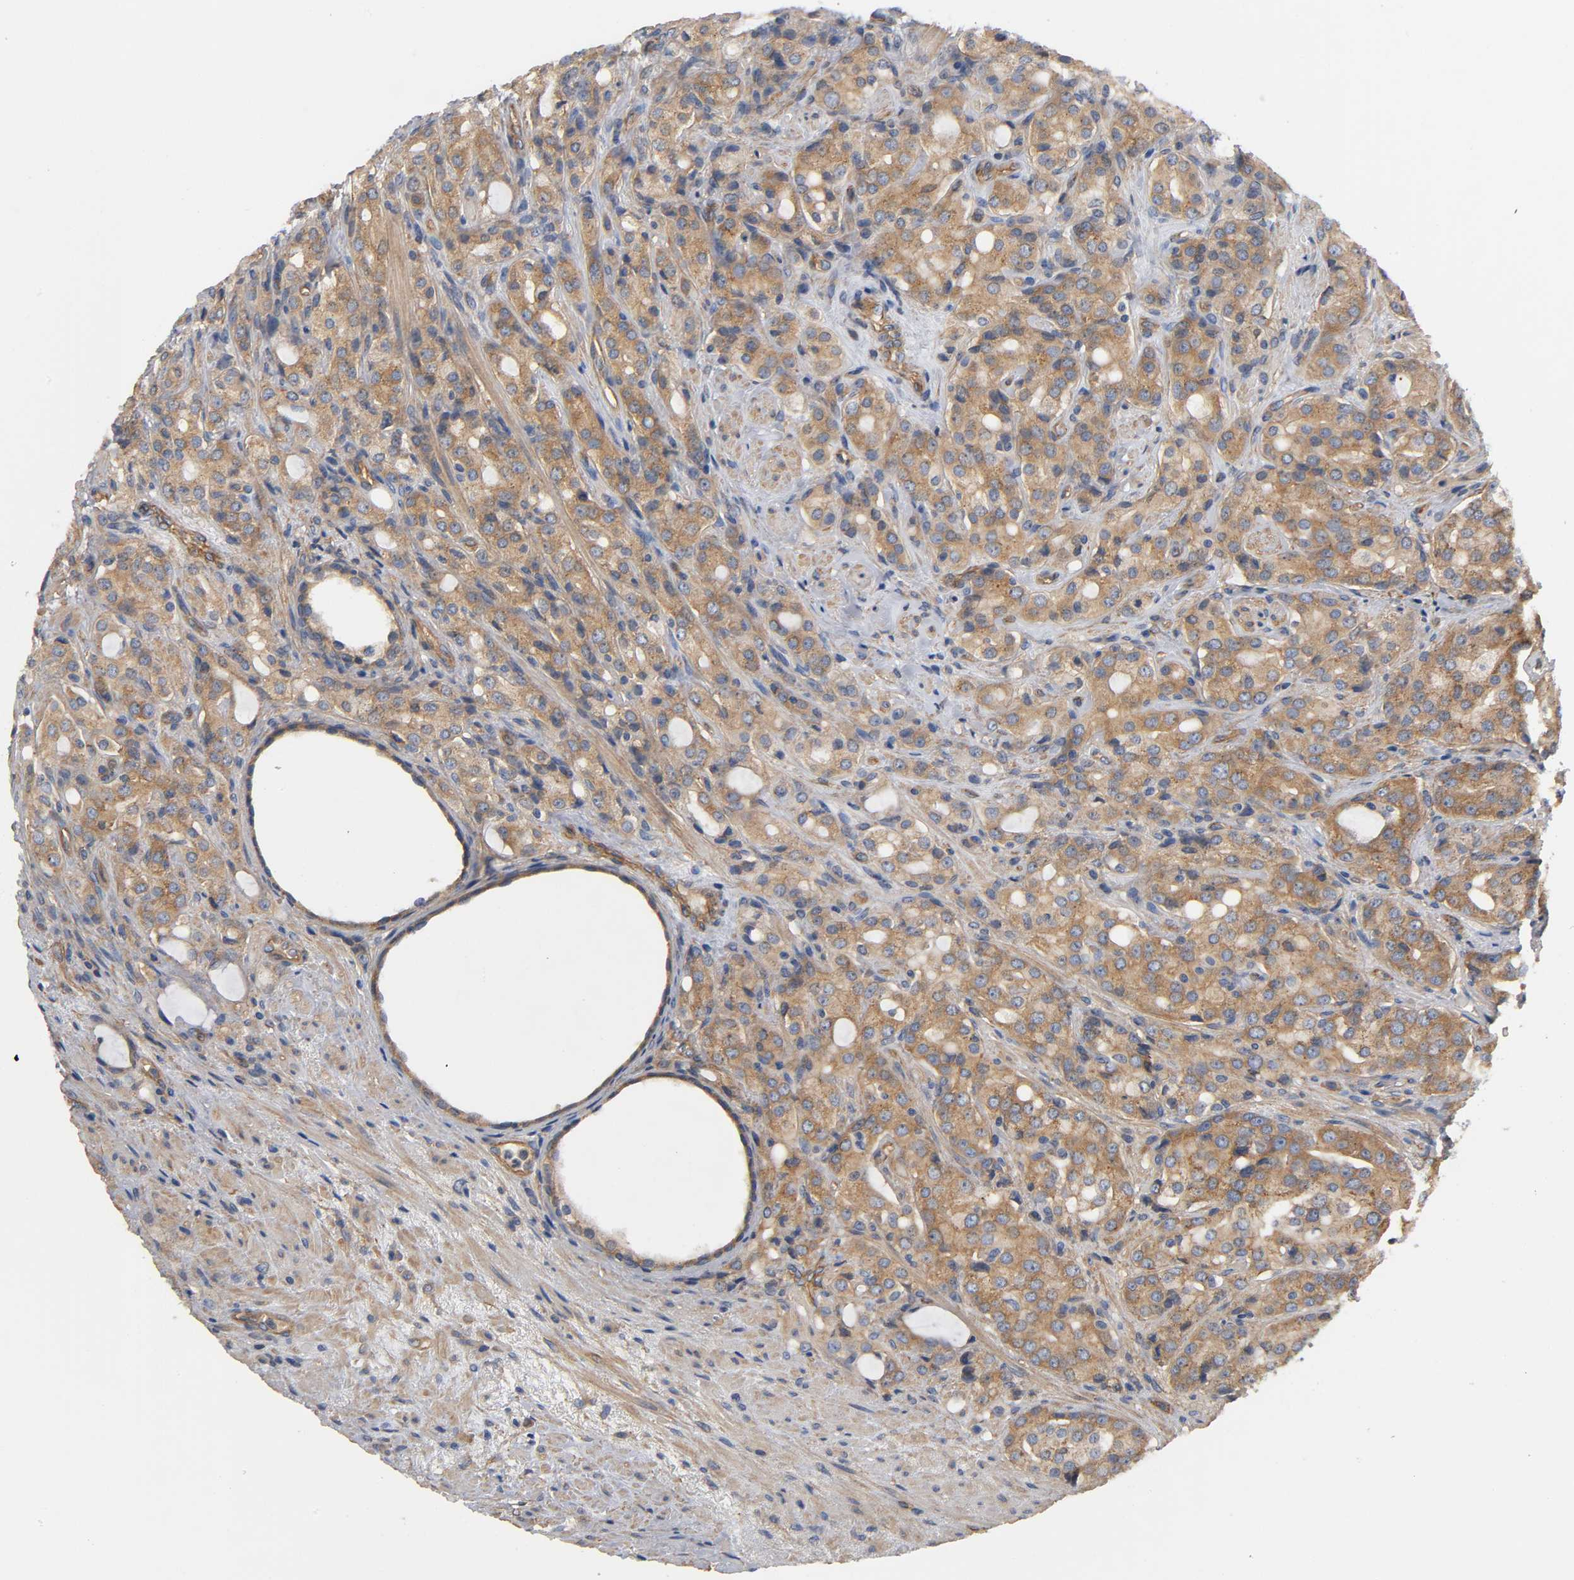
{"staining": {"intensity": "moderate", "quantity": ">75%", "location": "cytoplasmic/membranous"}, "tissue": "prostate cancer", "cell_type": "Tumor cells", "image_type": "cancer", "snomed": [{"axis": "morphology", "description": "Adenocarcinoma, High grade"}, {"axis": "topography", "description": "Prostate"}], "caption": "The micrograph shows a brown stain indicating the presence of a protein in the cytoplasmic/membranous of tumor cells in prostate cancer.", "gene": "MARS1", "patient": {"sex": "male", "age": 72}}